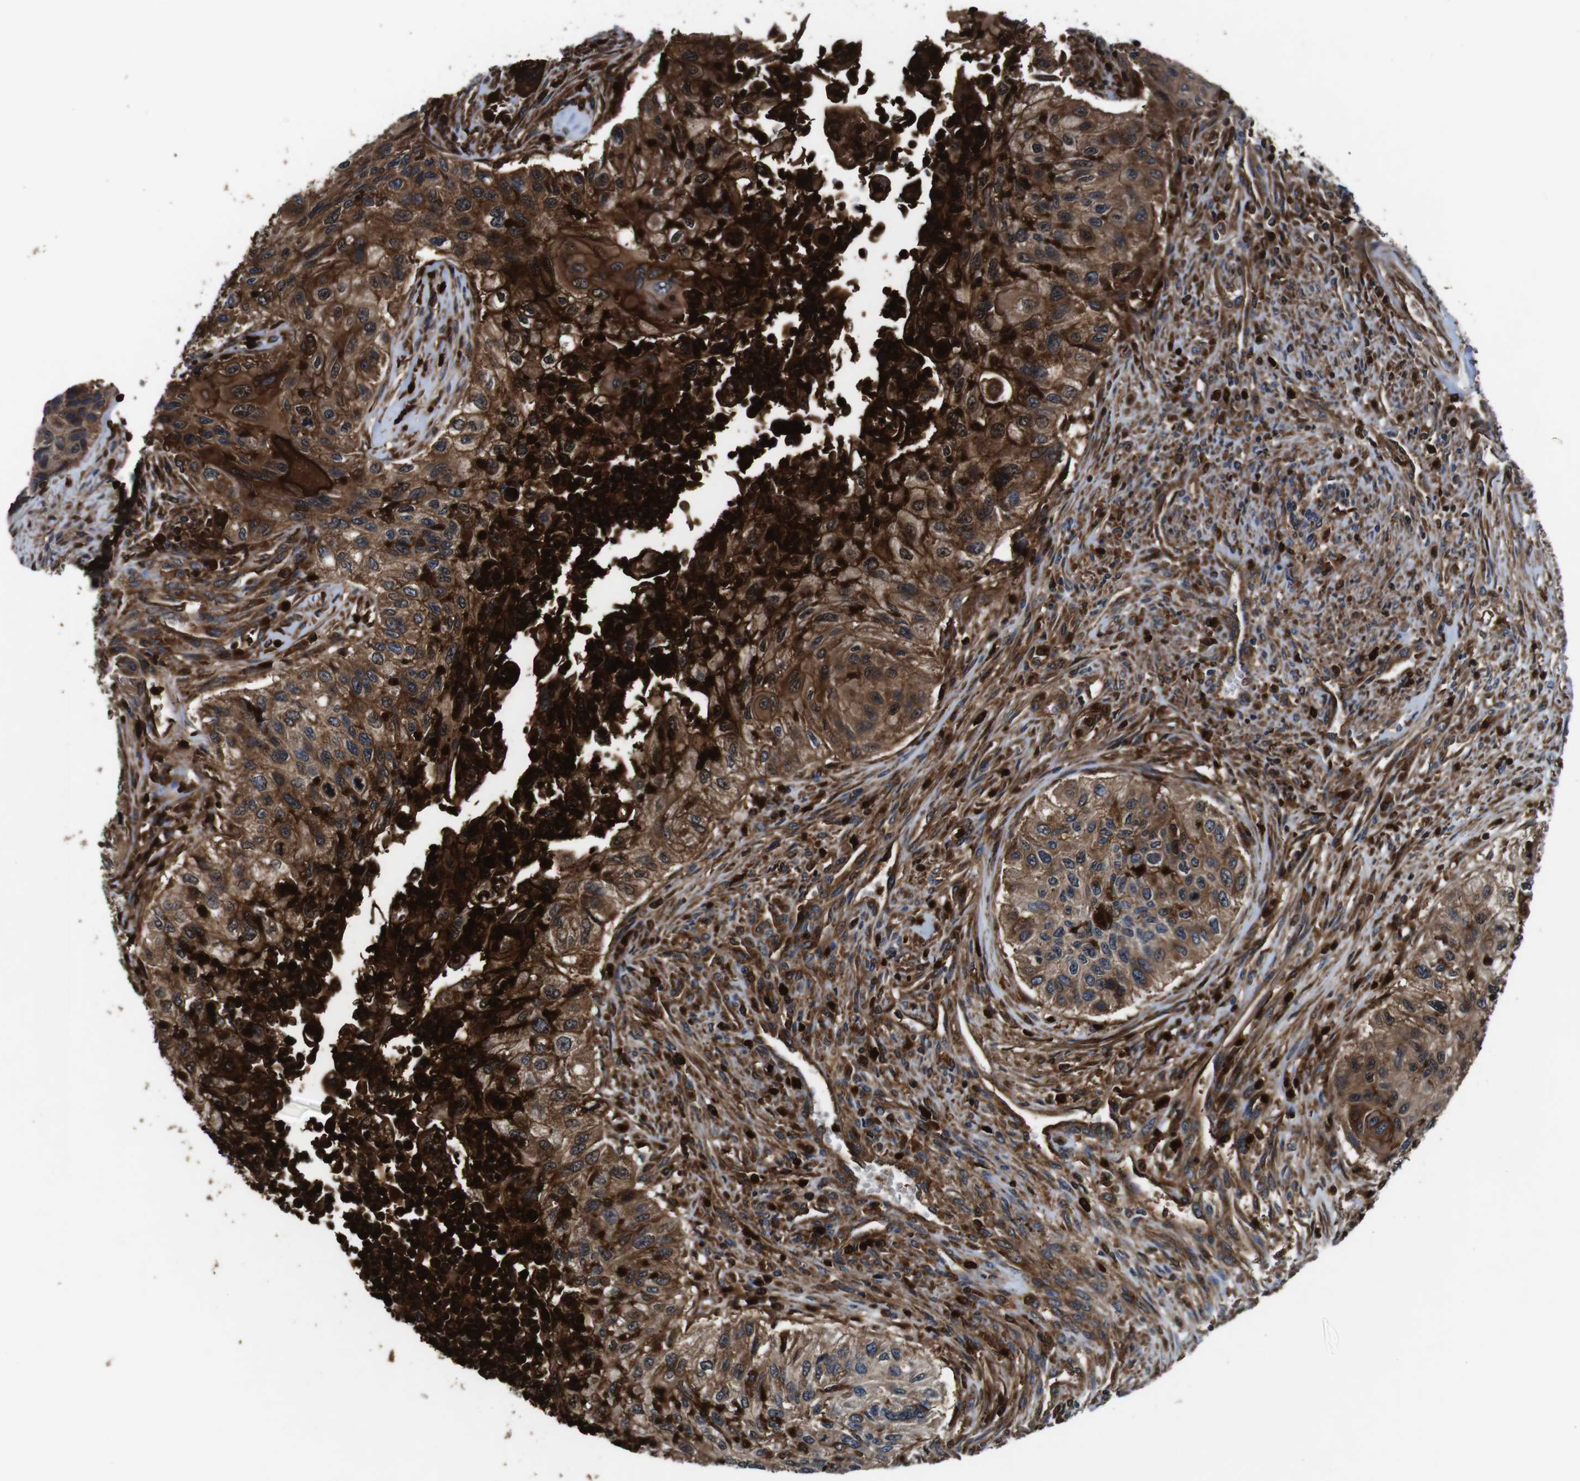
{"staining": {"intensity": "strong", "quantity": ">75%", "location": "cytoplasmic/membranous,nuclear"}, "tissue": "urothelial cancer", "cell_type": "Tumor cells", "image_type": "cancer", "snomed": [{"axis": "morphology", "description": "Urothelial carcinoma, High grade"}, {"axis": "topography", "description": "Urinary bladder"}], "caption": "Immunohistochemistry staining of urothelial cancer, which reveals high levels of strong cytoplasmic/membranous and nuclear positivity in approximately >75% of tumor cells indicating strong cytoplasmic/membranous and nuclear protein staining. The staining was performed using DAB (brown) for protein detection and nuclei were counterstained in hematoxylin (blue).", "gene": "ANXA1", "patient": {"sex": "female", "age": 60}}